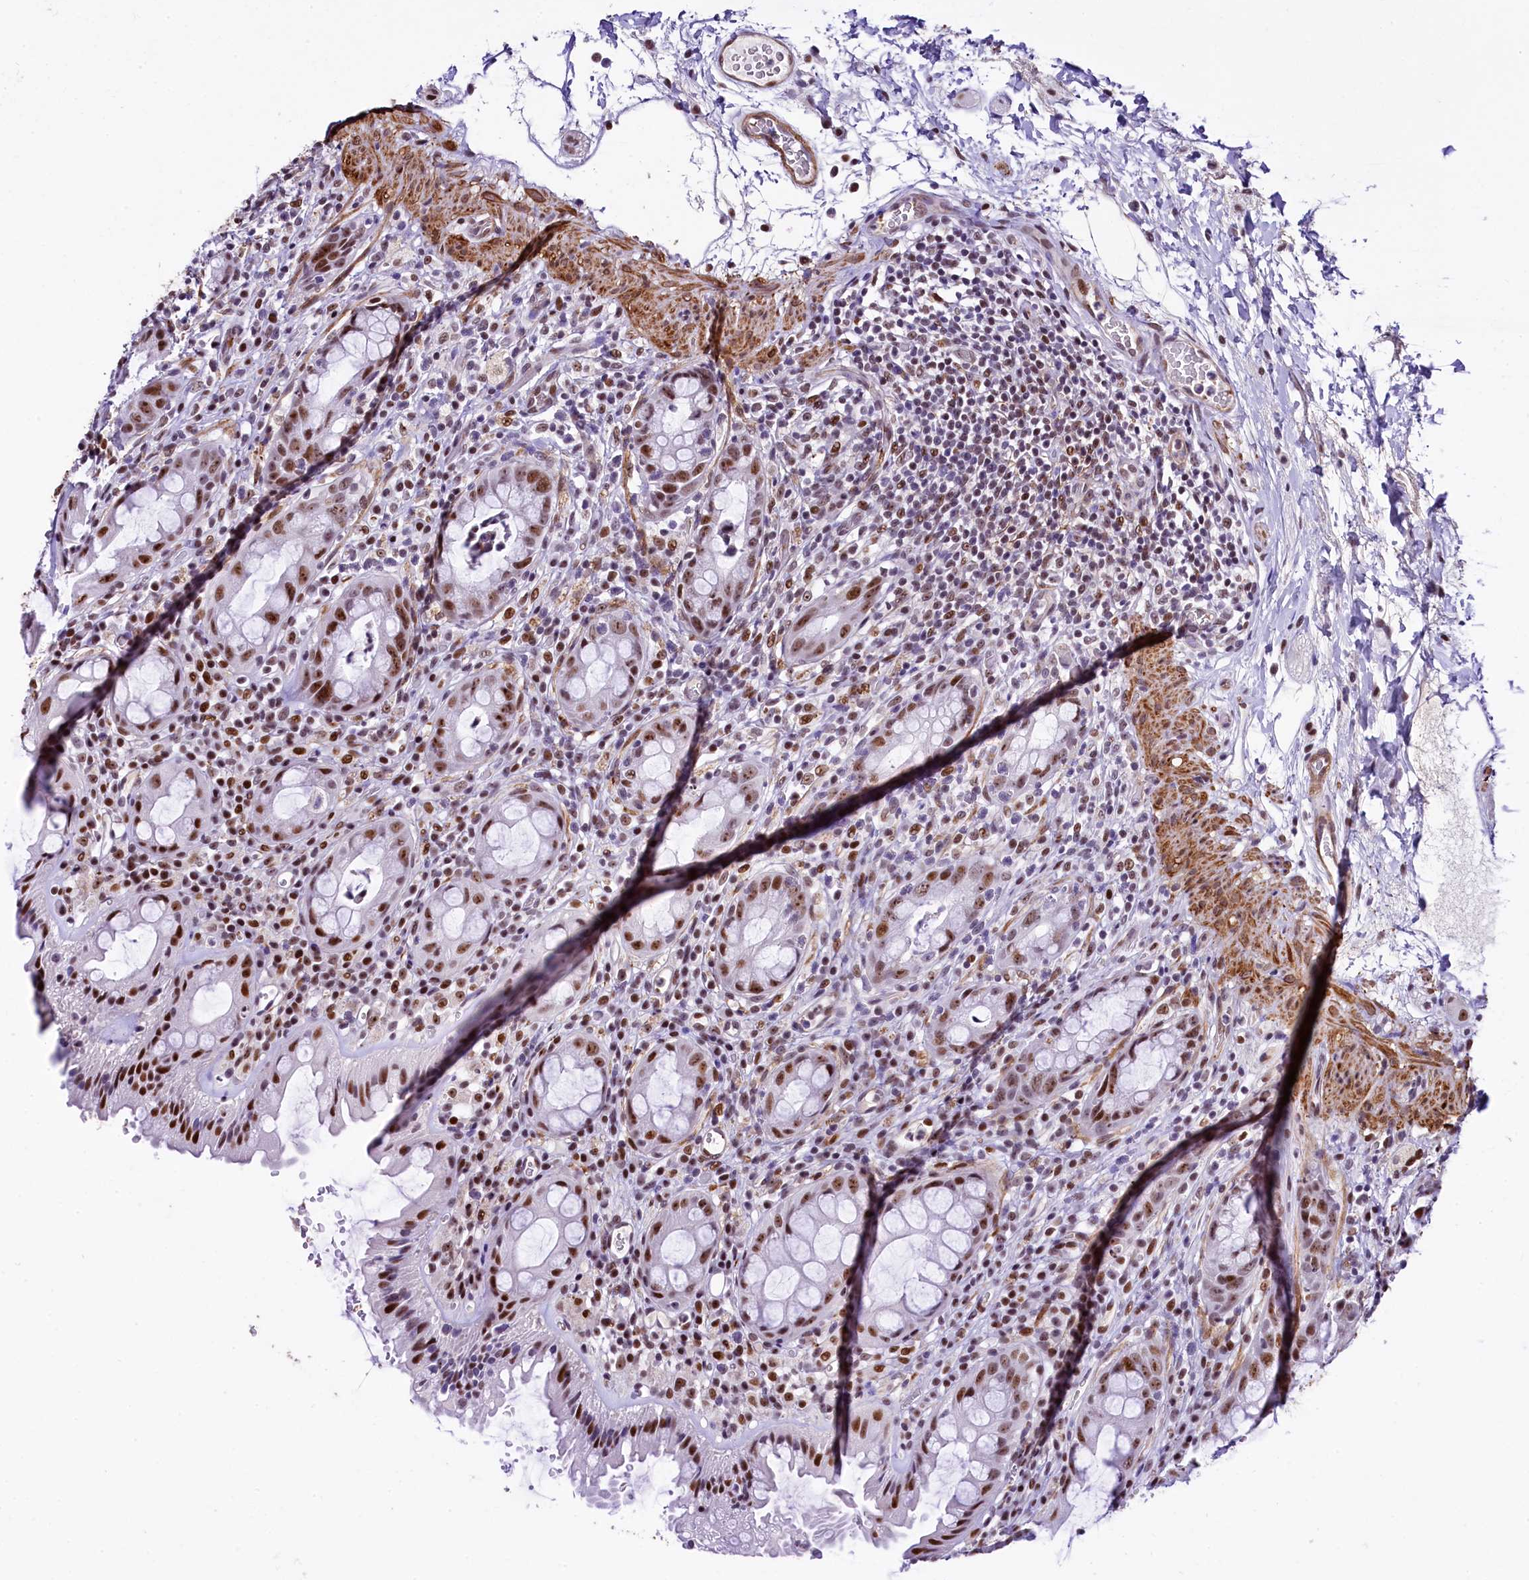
{"staining": {"intensity": "moderate", "quantity": ">75%", "location": "nuclear"}, "tissue": "rectum", "cell_type": "Glandular cells", "image_type": "normal", "snomed": [{"axis": "morphology", "description": "Normal tissue, NOS"}, {"axis": "topography", "description": "Rectum"}], "caption": "The immunohistochemical stain labels moderate nuclear positivity in glandular cells of benign rectum. (DAB IHC, brown staining for protein, blue staining for nuclei).", "gene": "SAMD10", "patient": {"sex": "female", "age": 57}}